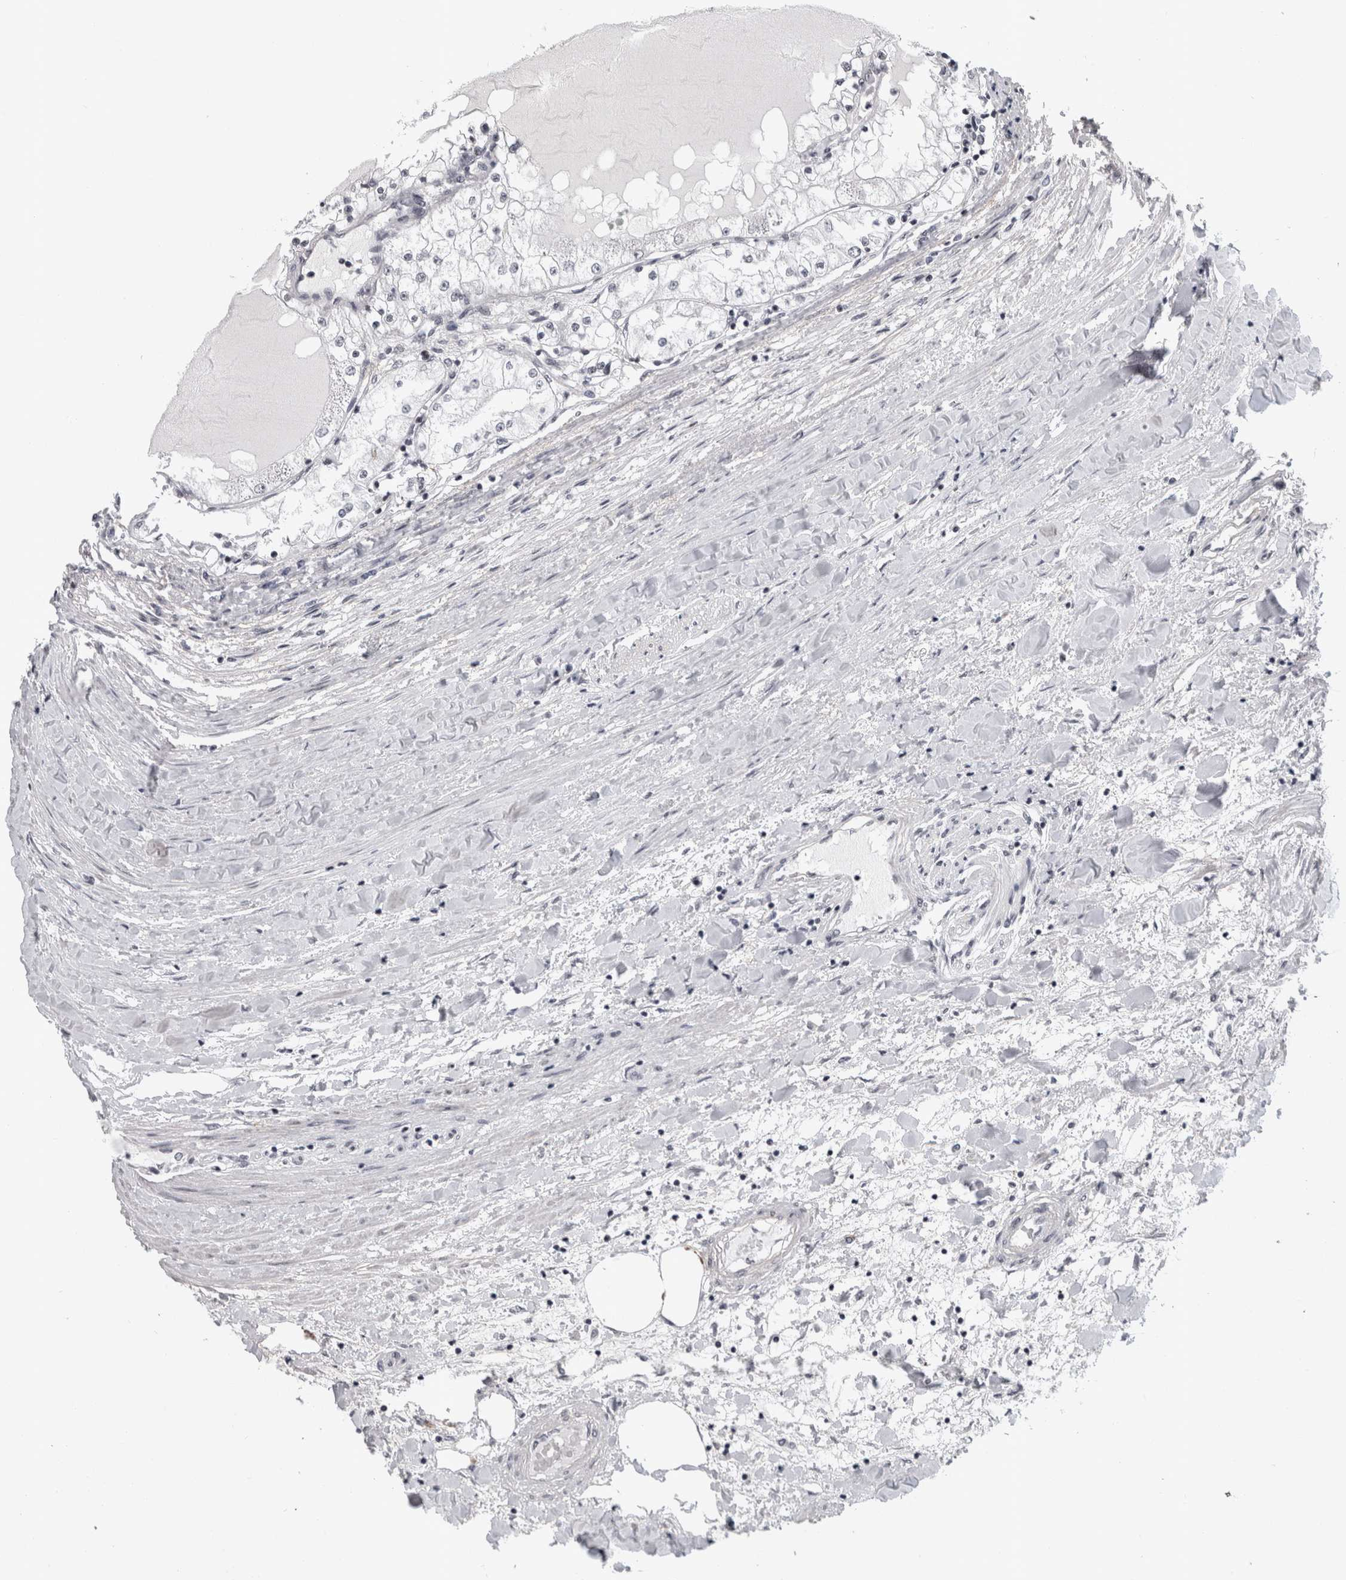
{"staining": {"intensity": "negative", "quantity": "none", "location": "none"}, "tissue": "renal cancer", "cell_type": "Tumor cells", "image_type": "cancer", "snomed": [{"axis": "morphology", "description": "Adenocarcinoma, NOS"}, {"axis": "topography", "description": "Kidney"}], "caption": "A micrograph of human adenocarcinoma (renal) is negative for staining in tumor cells.", "gene": "ARID4B", "patient": {"sex": "male", "age": 68}}